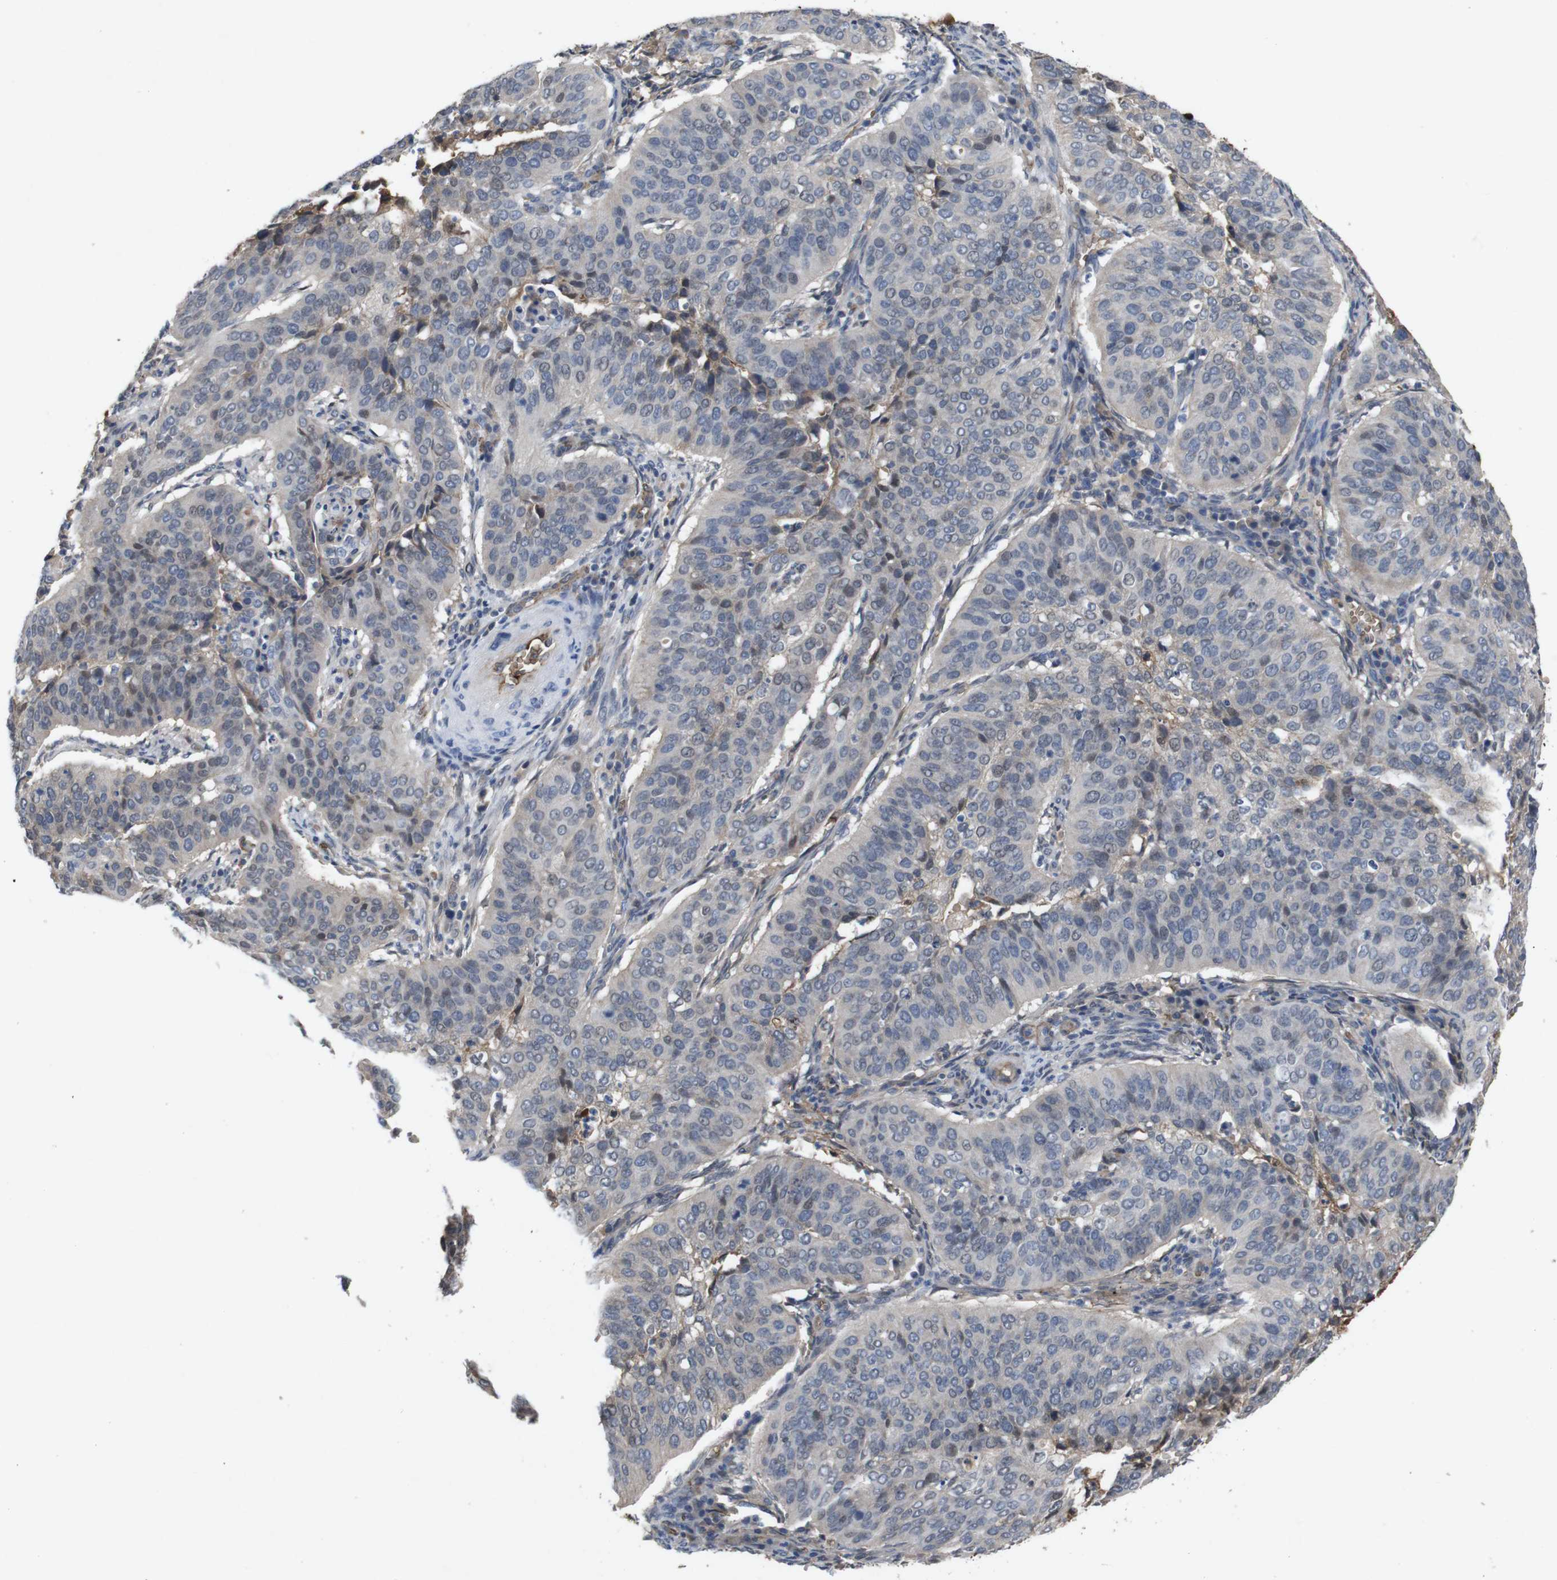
{"staining": {"intensity": "negative", "quantity": "none", "location": "none"}, "tissue": "cervical cancer", "cell_type": "Tumor cells", "image_type": "cancer", "snomed": [{"axis": "morphology", "description": "Normal tissue, NOS"}, {"axis": "morphology", "description": "Squamous cell carcinoma, NOS"}, {"axis": "topography", "description": "Cervix"}], "caption": "High power microscopy photomicrograph of an immunohistochemistry (IHC) histopathology image of squamous cell carcinoma (cervical), revealing no significant positivity in tumor cells.", "gene": "SPTB", "patient": {"sex": "female", "age": 39}}